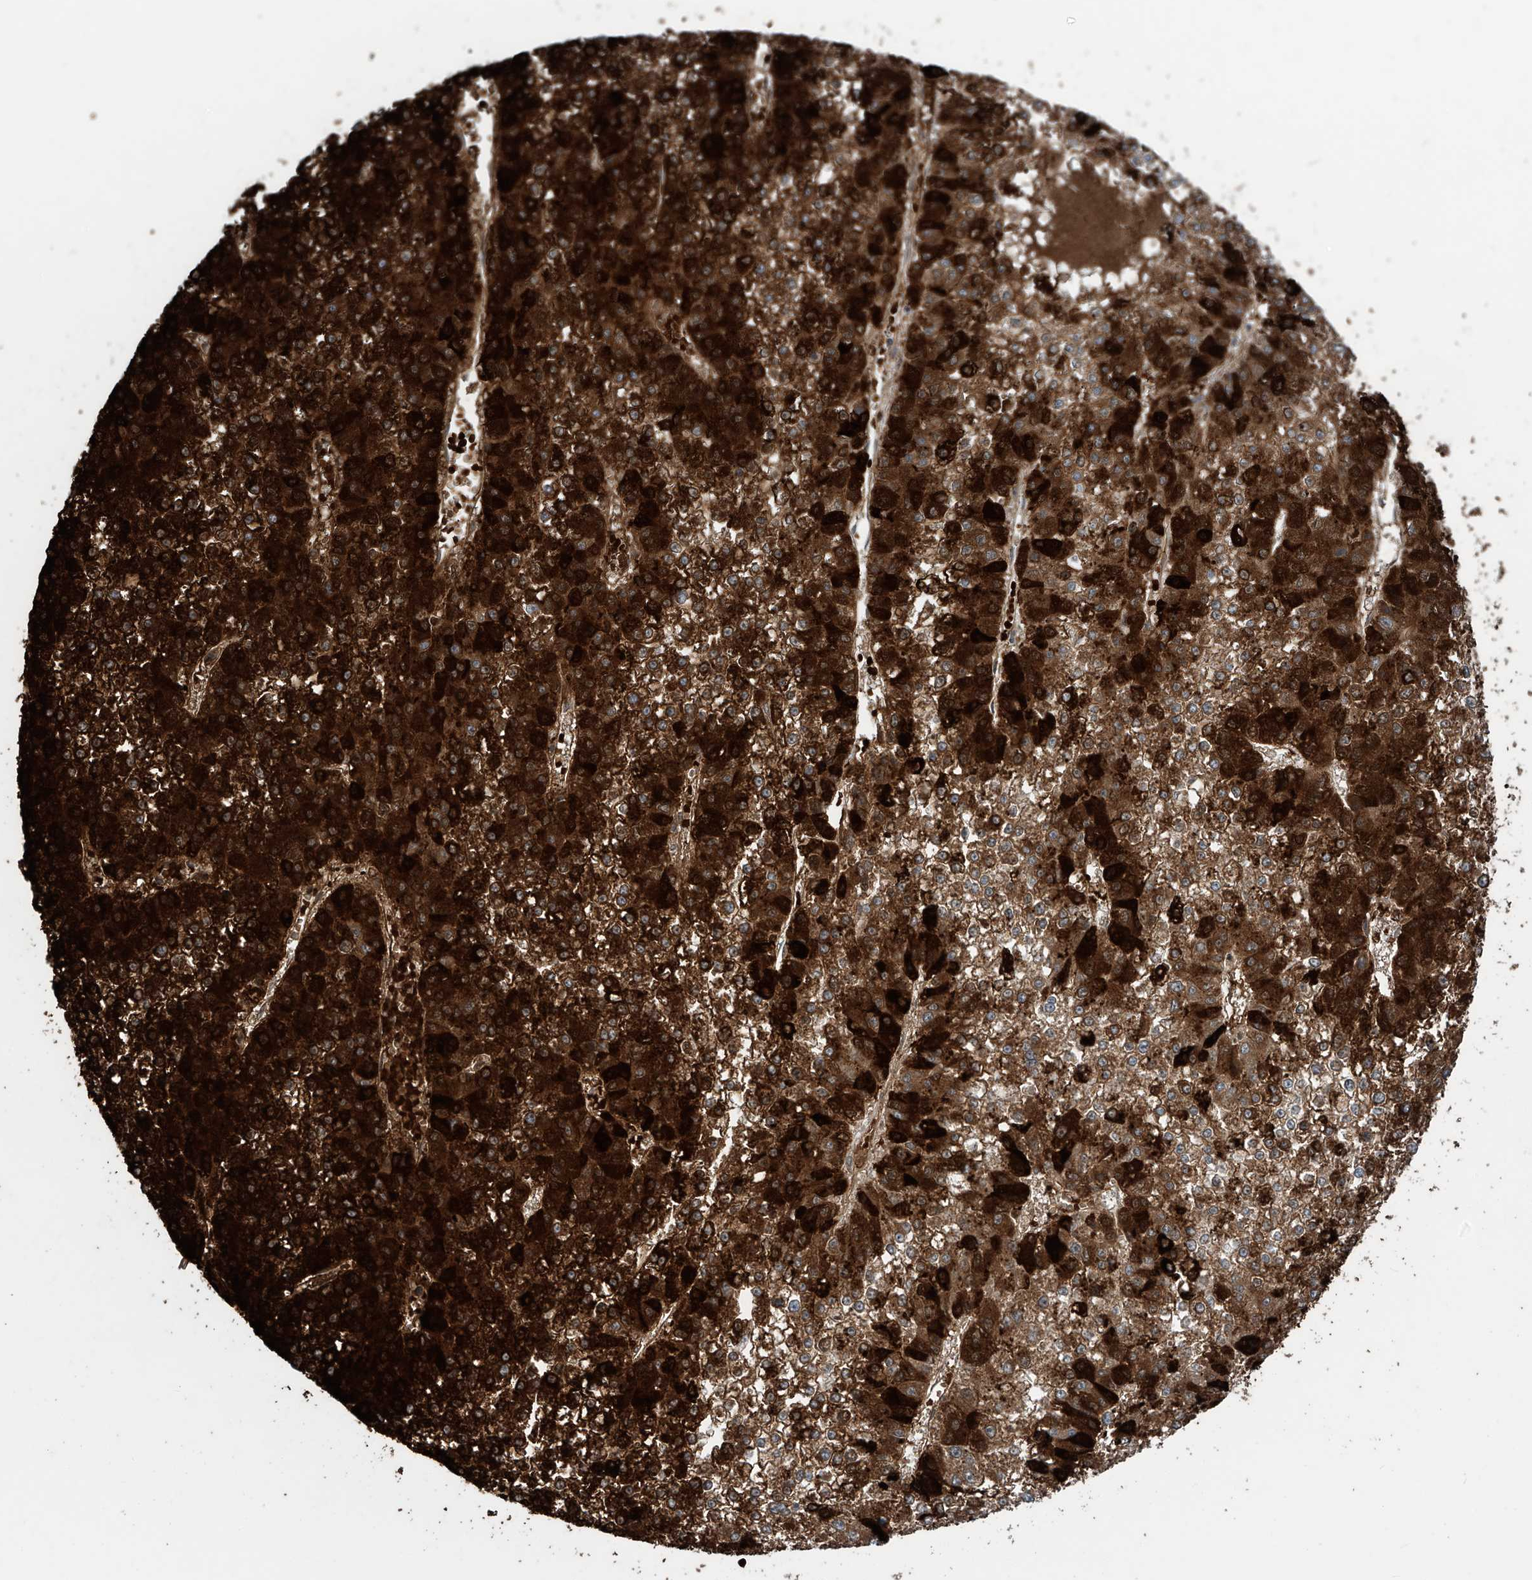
{"staining": {"intensity": "strong", "quantity": ">75%", "location": "cytoplasmic/membranous"}, "tissue": "liver cancer", "cell_type": "Tumor cells", "image_type": "cancer", "snomed": [{"axis": "morphology", "description": "Carcinoma, Hepatocellular, NOS"}, {"axis": "topography", "description": "Liver"}], "caption": "Liver cancer stained with a protein marker reveals strong staining in tumor cells.", "gene": "ZDHHC9", "patient": {"sex": "female", "age": 73}}